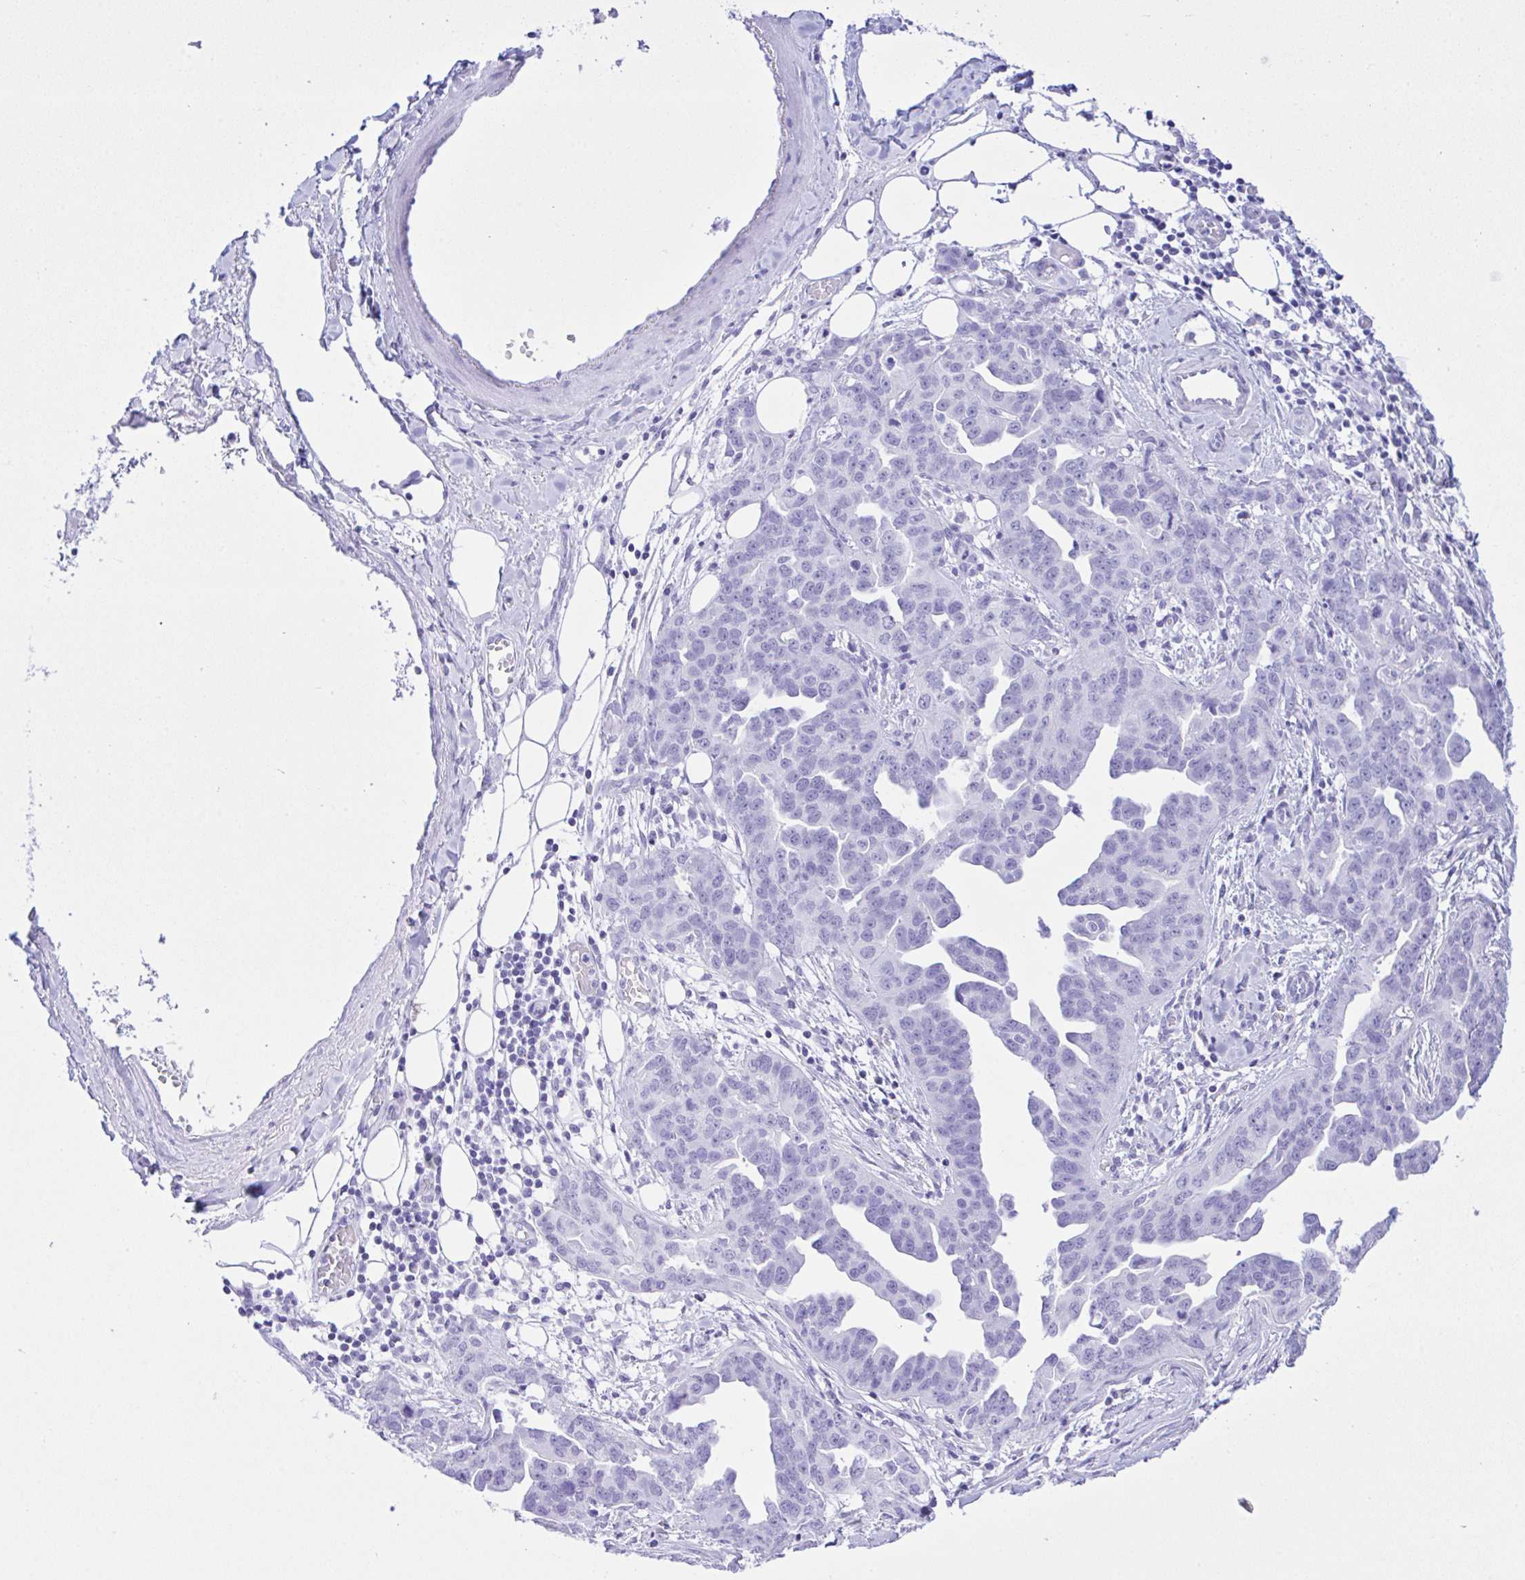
{"staining": {"intensity": "negative", "quantity": "none", "location": "none"}, "tissue": "ovarian cancer", "cell_type": "Tumor cells", "image_type": "cancer", "snomed": [{"axis": "morphology", "description": "Cystadenocarcinoma, serous, NOS"}, {"axis": "topography", "description": "Ovary"}], "caption": "Tumor cells are negative for protein expression in human ovarian serous cystadenocarcinoma.", "gene": "SELENOV", "patient": {"sex": "female", "age": 75}}